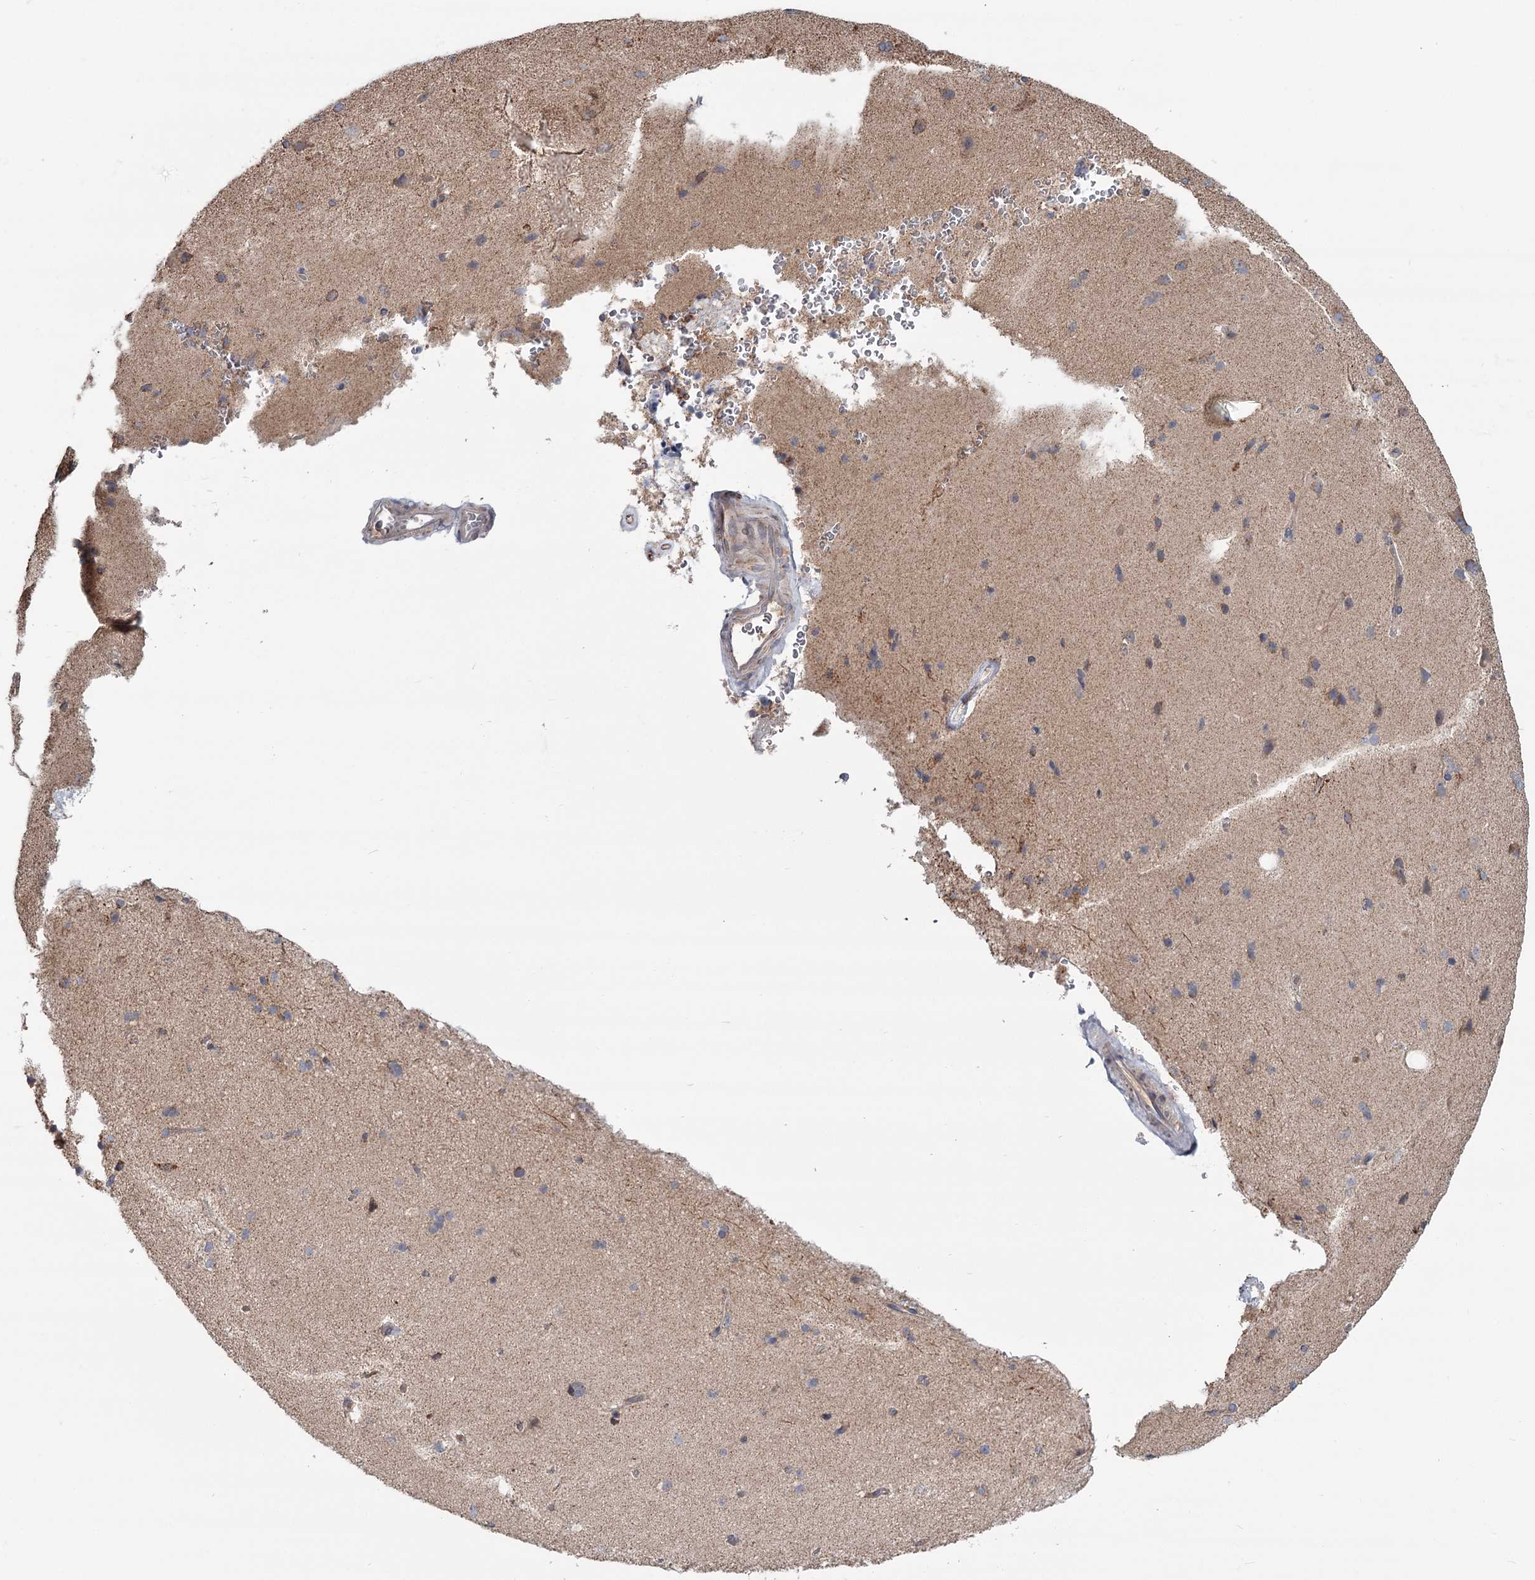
{"staining": {"intensity": "negative", "quantity": "none", "location": "none"}, "tissue": "cerebral cortex", "cell_type": "Endothelial cells", "image_type": "normal", "snomed": [{"axis": "morphology", "description": "Normal tissue, NOS"}, {"axis": "topography", "description": "Cerebral cortex"}], "caption": "Image shows no protein expression in endothelial cells of benign cerebral cortex. The staining was performed using DAB to visualize the protein expression in brown, while the nuclei were stained in blue with hematoxylin (Magnification: 20x).", "gene": "CDC123", "patient": {"sex": "male", "age": 62}}